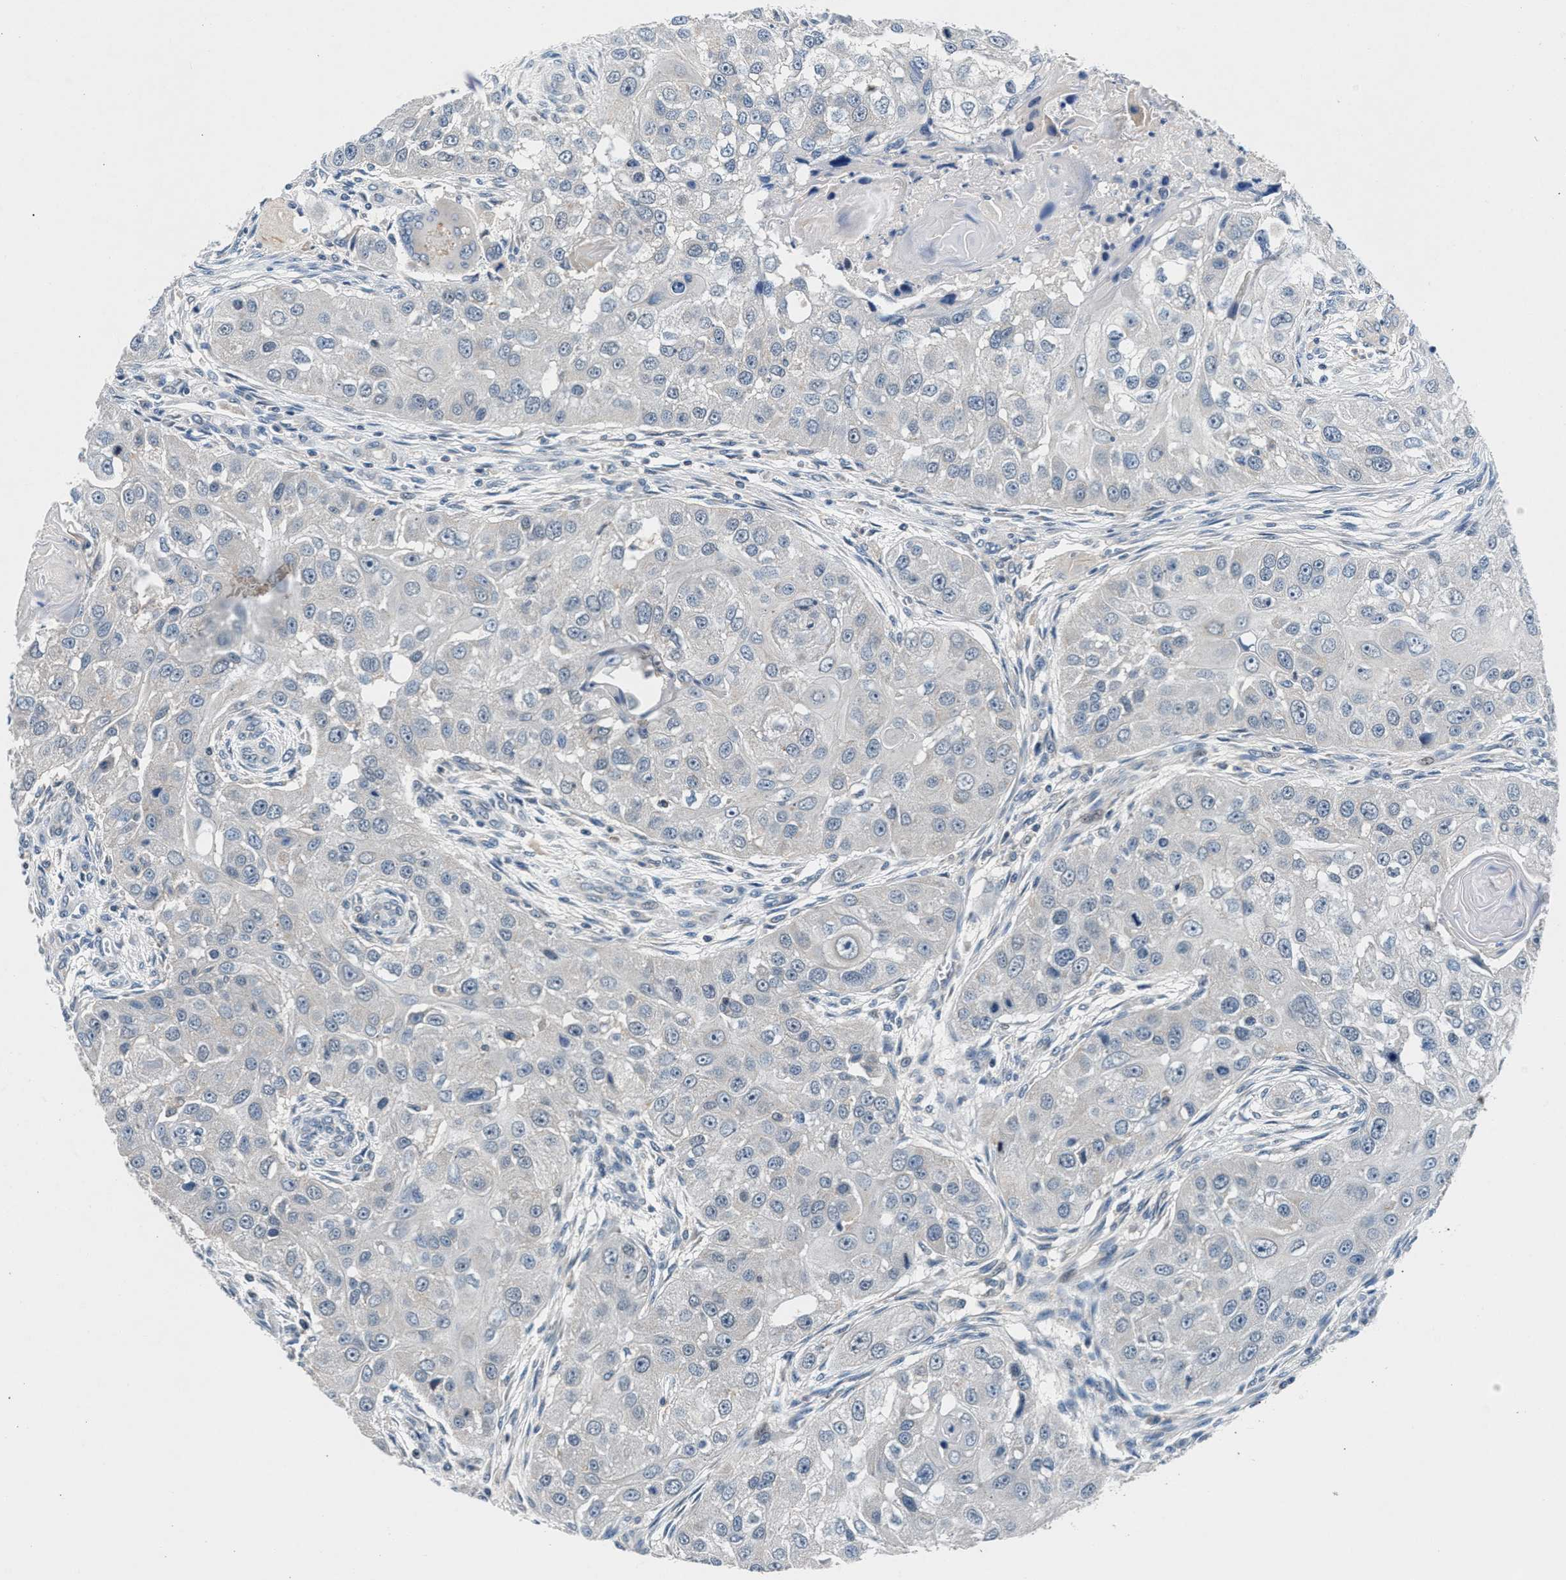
{"staining": {"intensity": "negative", "quantity": "none", "location": "none"}, "tissue": "head and neck cancer", "cell_type": "Tumor cells", "image_type": "cancer", "snomed": [{"axis": "morphology", "description": "Normal tissue, NOS"}, {"axis": "morphology", "description": "Squamous cell carcinoma, NOS"}, {"axis": "topography", "description": "Skeletal muscle"}, {"axis": "topography", "description": "Head-Neck"}], "caption": "IHC photomicrograph of squamous cell carcinoma (head and neck) stained for a protein (brown), which exhibits no staining in tumor cells.", "gene": "DENND6B", "patient": {"sex": "male", "age": 51}}